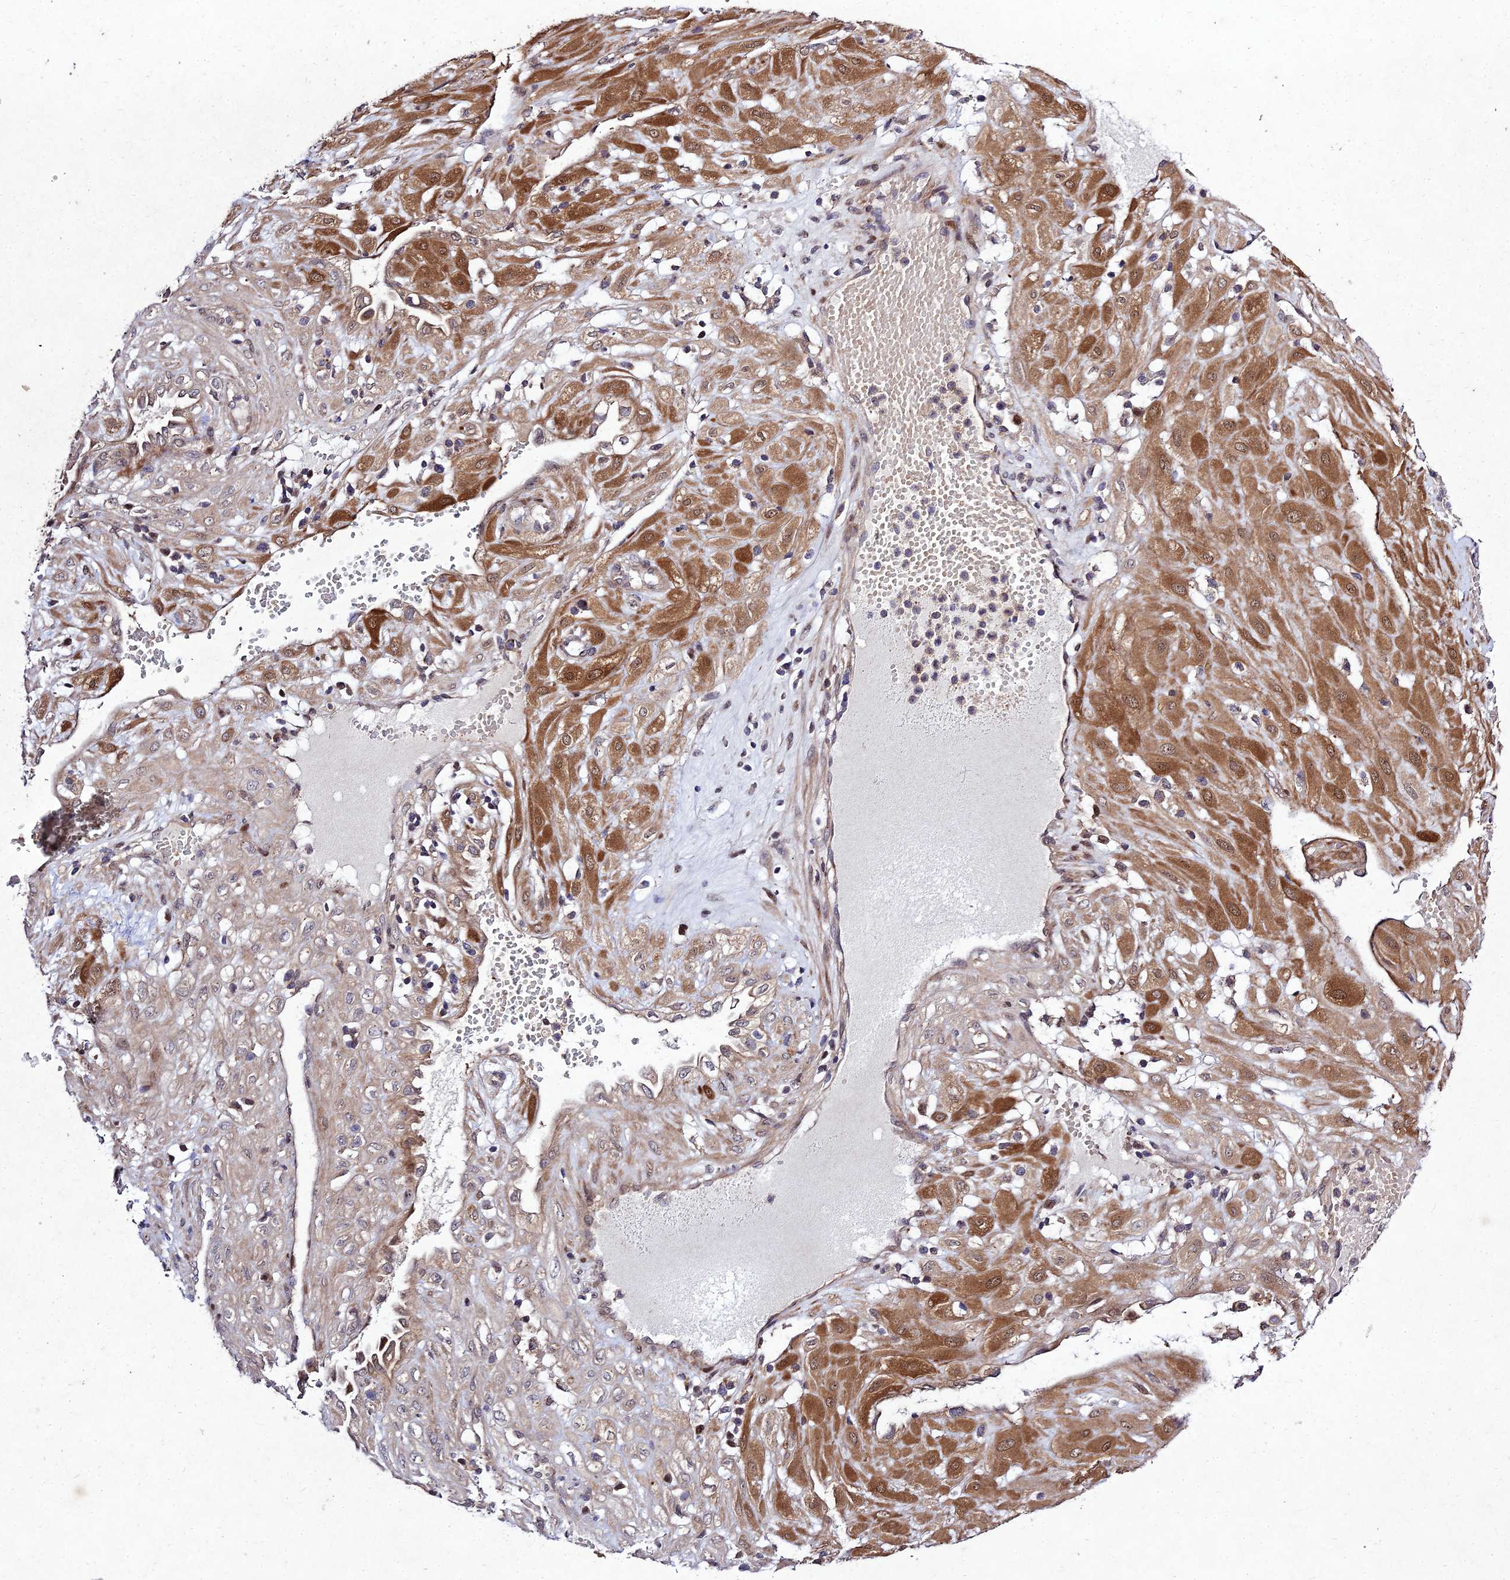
{"staining": {"intensity": "moderate", "quantity": ">75%", "location": "cytoplasmic/membranous,nuclear"}, "tissue": "cervical cancer", "cell_type": "Tumor cells", "image_type": "cancer", "snomed": [{"axis": "morphology", "description": "Squamous cell carcinoma, NOS"}, {"axis": "topography", "description": "Cervix"}], "caption": "IHC of human cervical cancer displays medium levels of moderate cytoplasmic/membranous and nuclear positivity in about >75% of tumor cells.", "gene": "MKKS", "patient": {"sex": "female", "age": 36}}